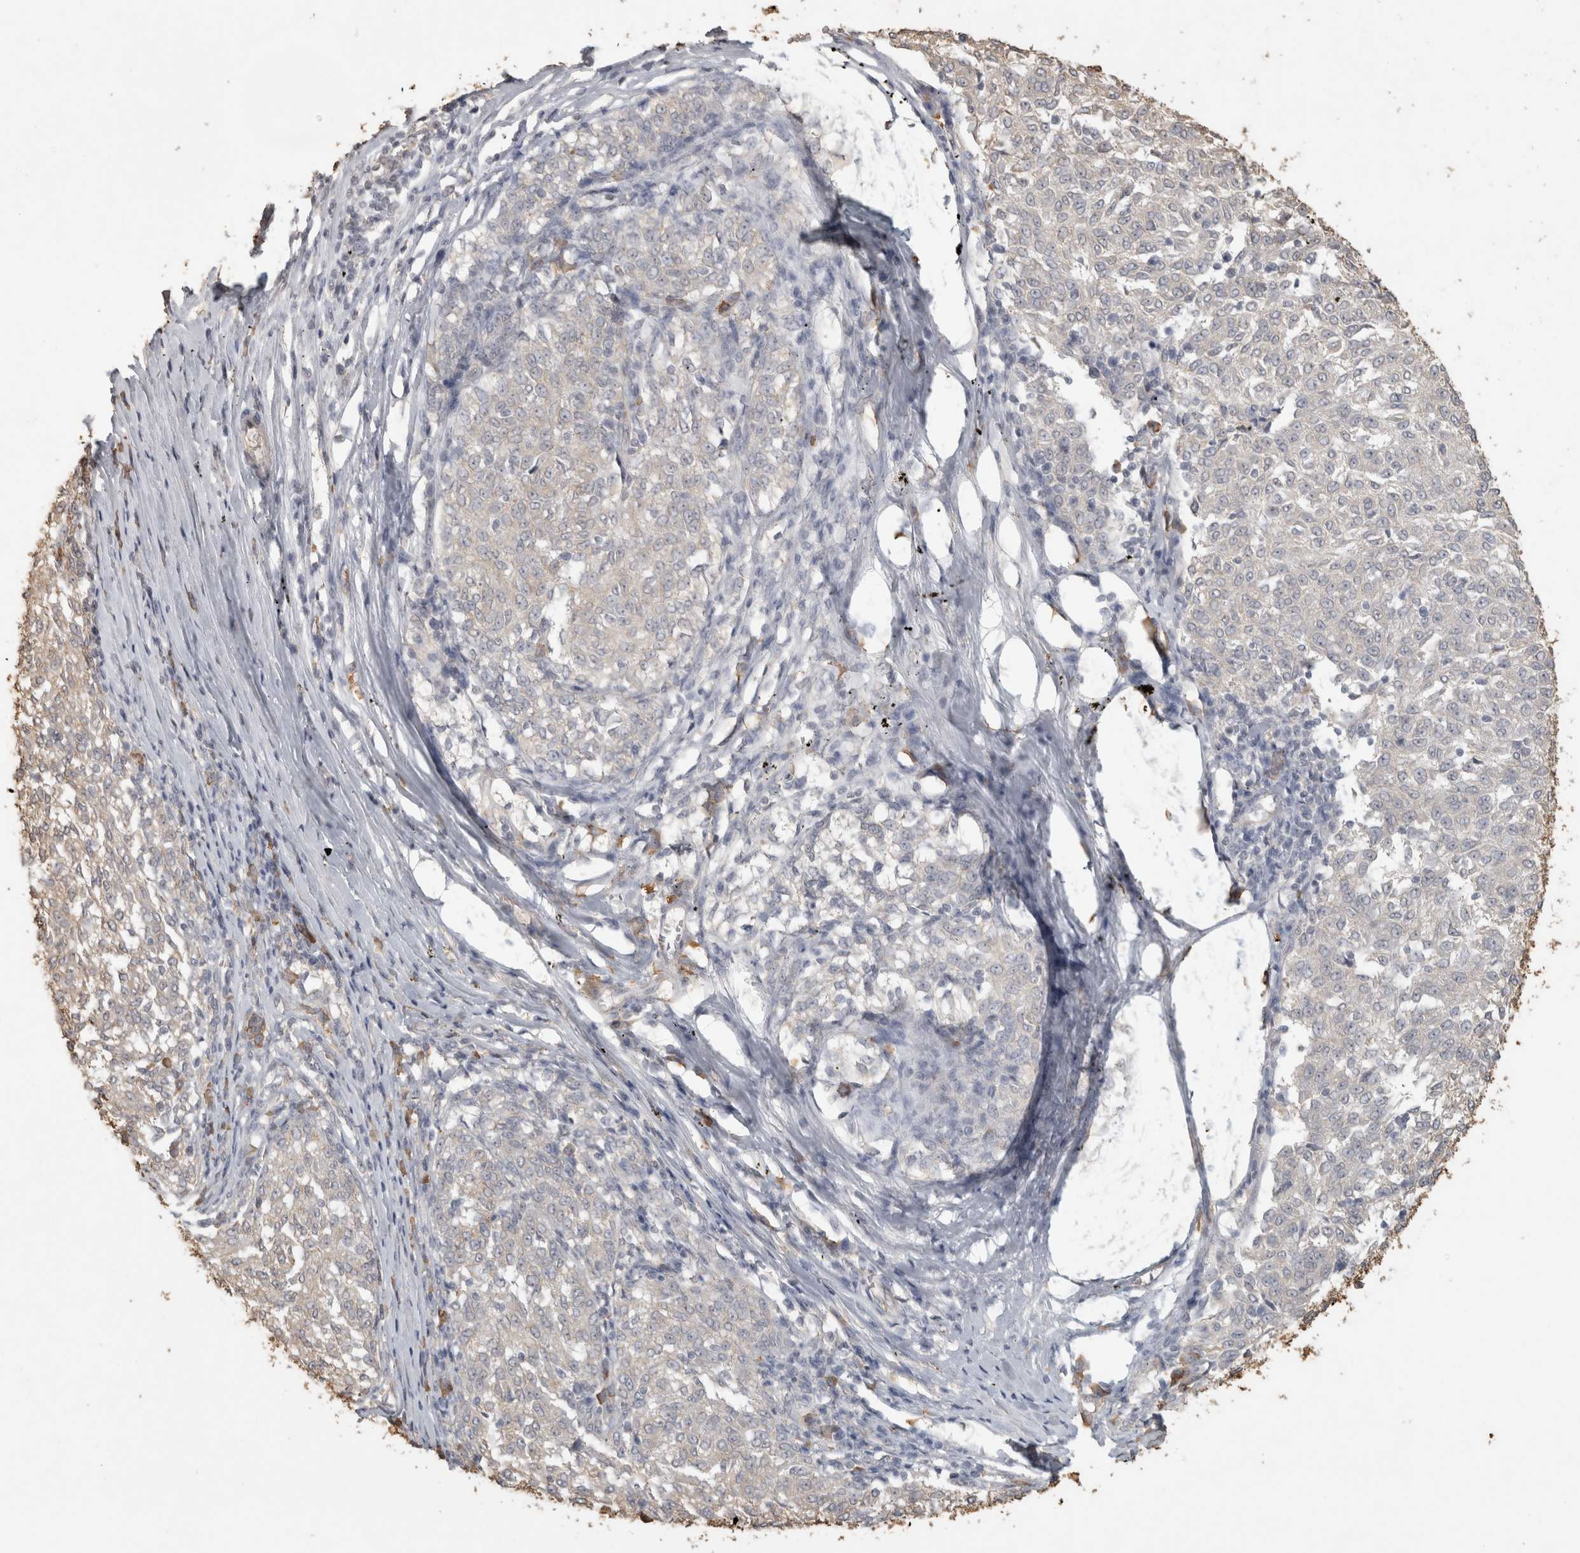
{"staining": {"intensity": "negative", "quantity": "none", "location": "none"}, "tissue": "melanoma", "cell_type": "Tumor cells", "image_type": "cancer", "snomed": [{"axis": "morphology", "description": "Malignant melanoma, NOS"}, {"axis": "topography", "description": "Skin"}], "caption": "Photomicrograph shows no significant protein positivity in tumor cells of malignant melanoma.", "gene": "REPS2", "patient": {"sex": "female", "age": 72}}